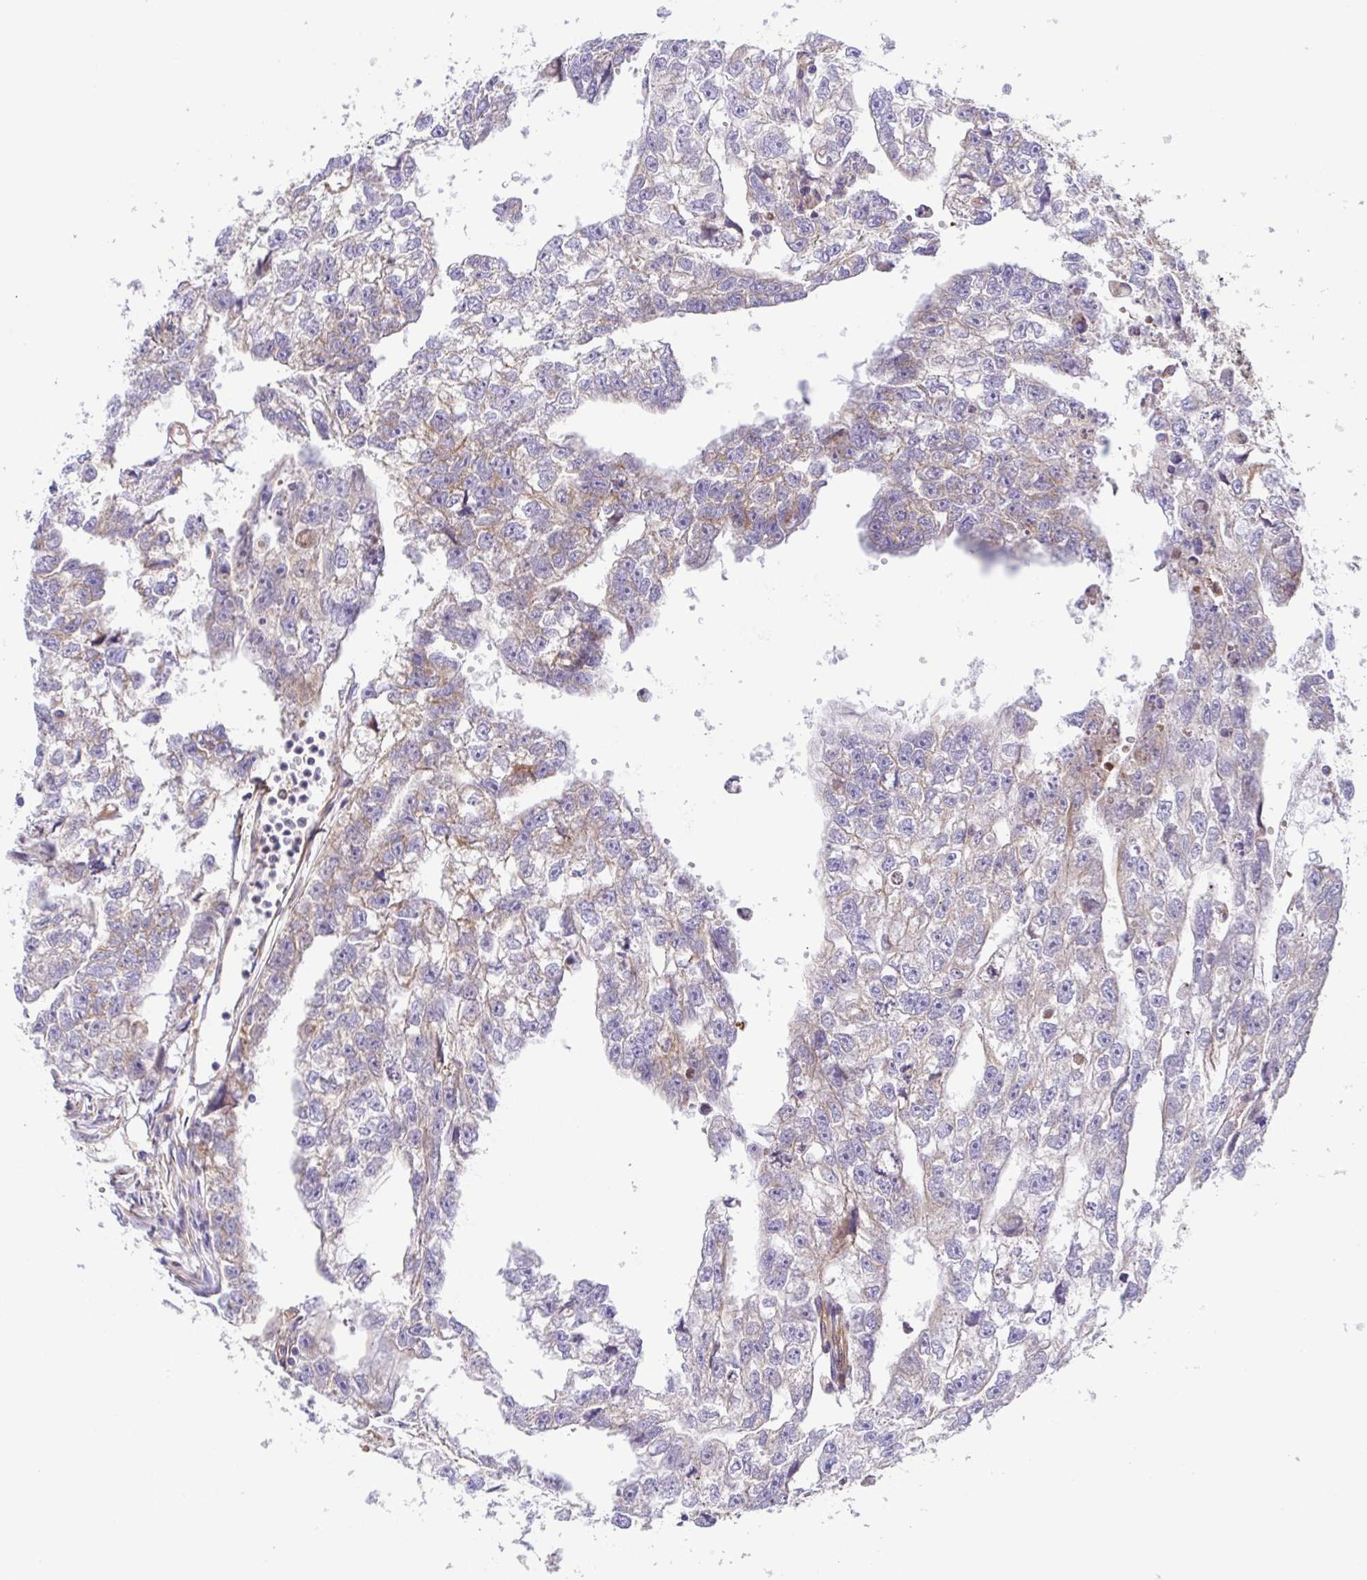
{"staining": {"intensity": "weak", "quantity": "<25%", "location": "cytoplasmic/membranous"}, "tissue": "testis cancer", "cell_type": "Tumor cells", "image_type": "cancer", "snomed": [{"axis": "morphology", "description": "Carcinoma, Embryonal, NOS"}, {"axis": "morphology", "description": "Teratoma, malignant, NOS"}, {"axis": "topography", "description": "Testis"}], "caption": "Immunohistochemistry of testis cancer (embryonal carcinoma) exhibits no expression in tumor cells. (DAB immunohistochemistry with hematoxylin counter stain).", "gene": "KIF5B", "patient": {"sex": "male", "age": 44}}